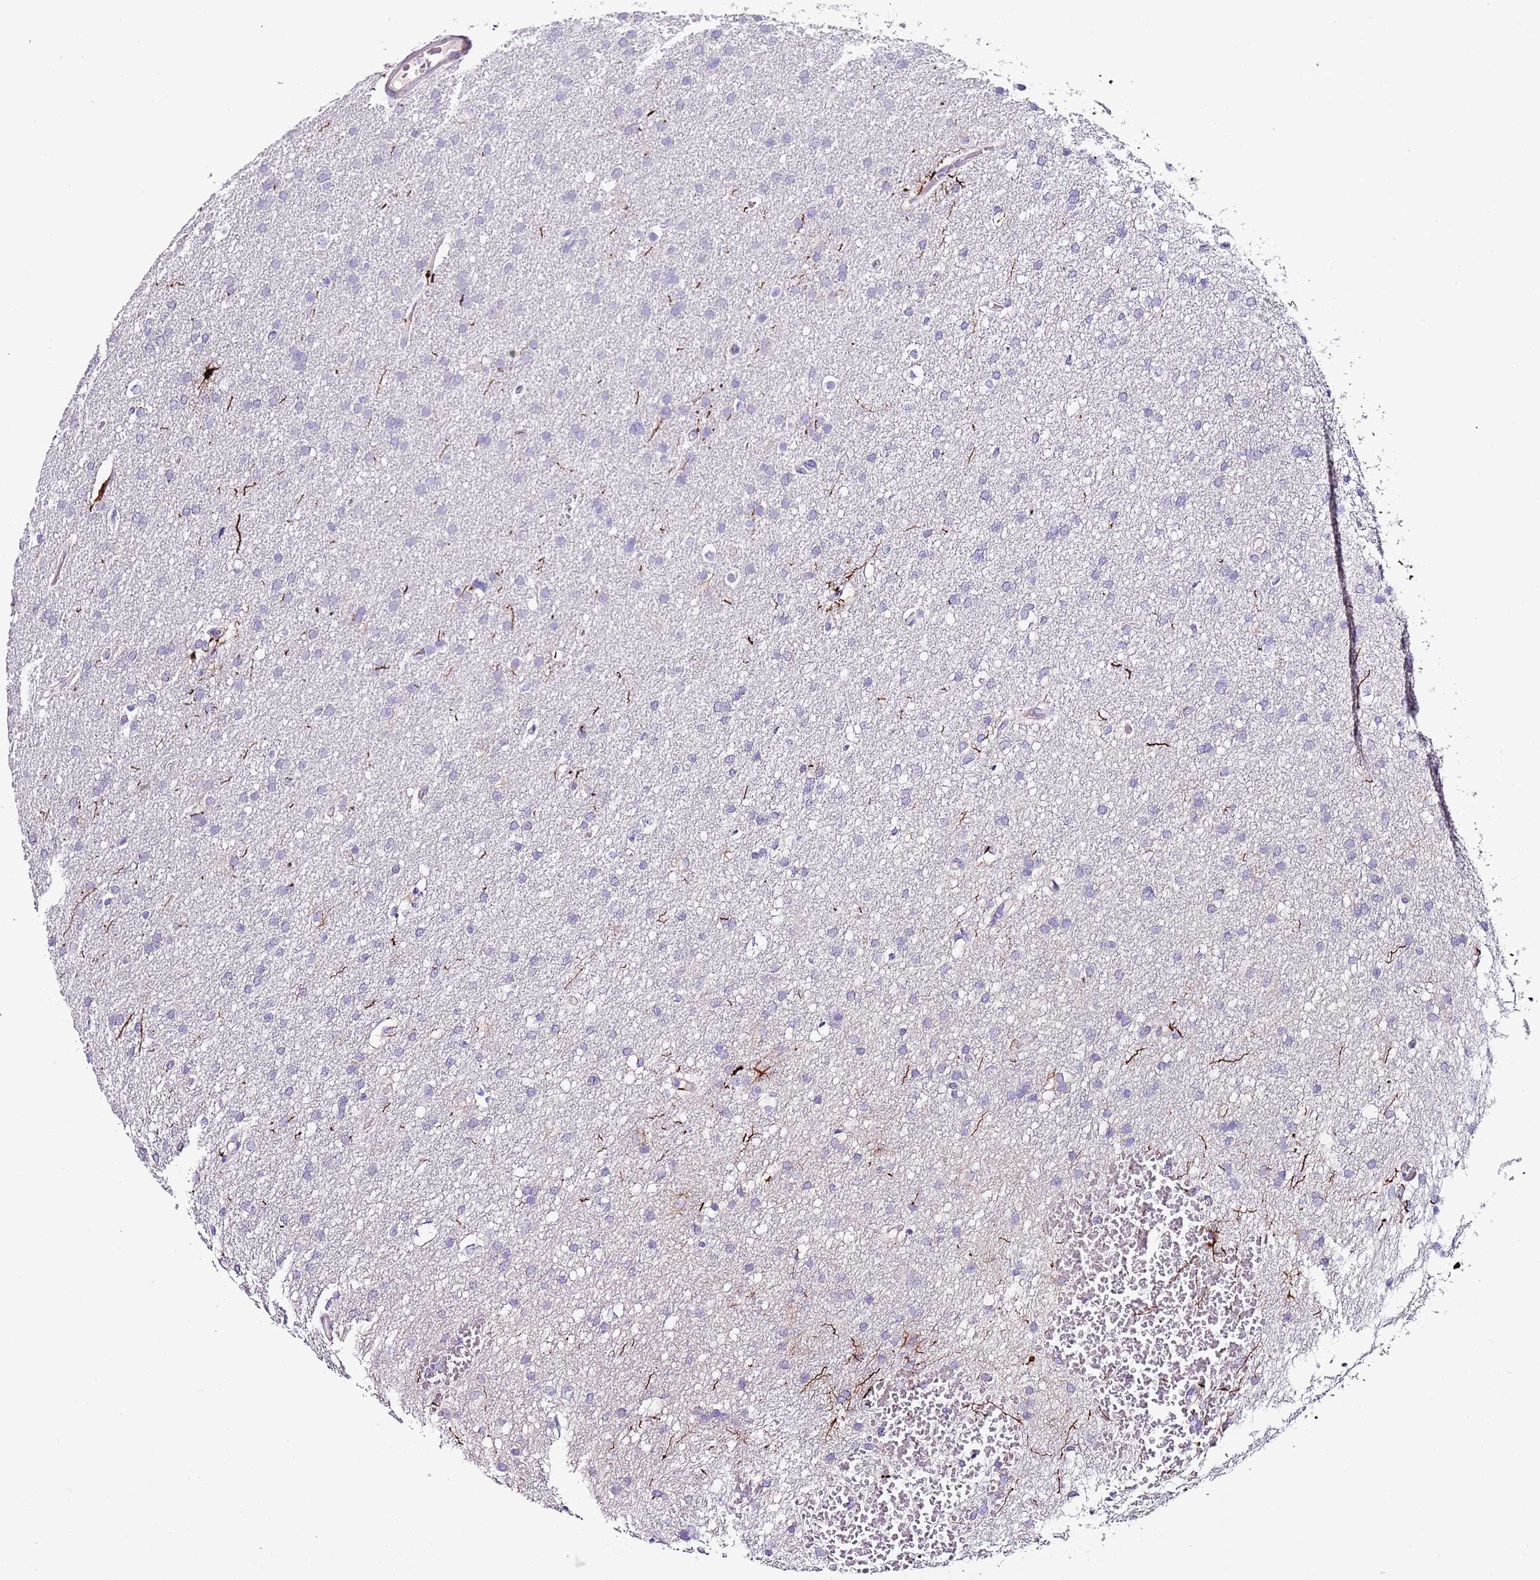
{"staining": {"intensity": "negative", "quantity": "none", "location": "none"}, "tissue": "glioma", "cell_type": "Tumor cells", "image_type": "cancer", "snomed": [{"axis": "morphology", "description": "Glioma, malignant, High grade"}, {"axis": "topography", "description": "Cerebral cortex"}], "caption": "Histopathology image shows no protein positivity in tumor cells of high-grade glioma (malignant) tissue.", "gene": "LRRN3", "patient": {"sex": "female", "age": 36}}